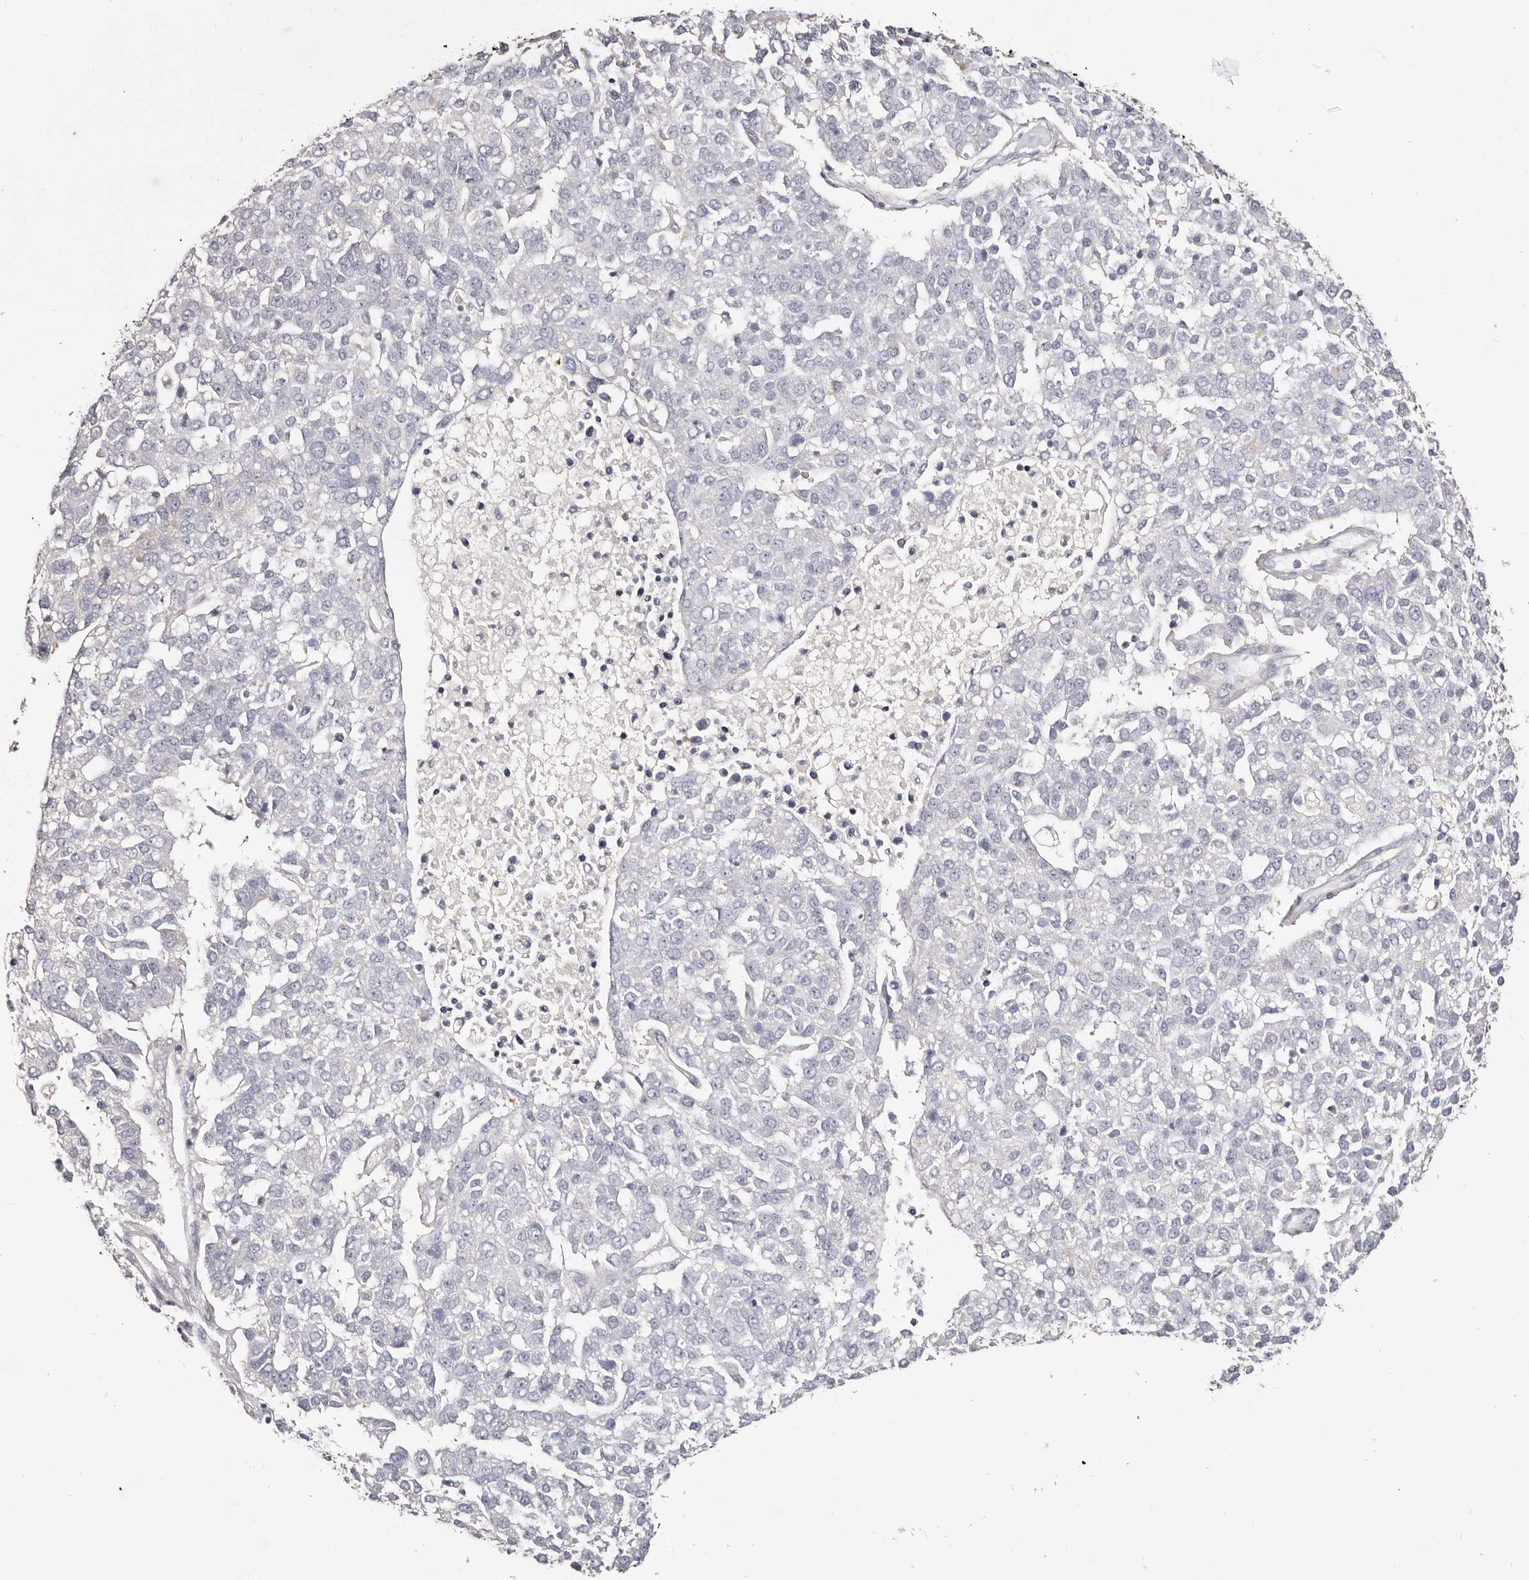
{"staining": {"intensity": "negative", "quantity": "none", "location": "none"}, "tissue": "pancreatic cancer", "cell_type": "Tumor cells", "image_type": "cancer", "snomed": [{"axis": "morphology", "description": "Adenocarcinoma, NOS"}, {"axis": "topography", "description": "Pancreas"}], "caption": "A photomicrograph of human adenocarcinoma (pancreatic) is negative for staining in tumor cells.", "gene": "IQGAP3", "patient": {"sex": "female", "age": 61}}